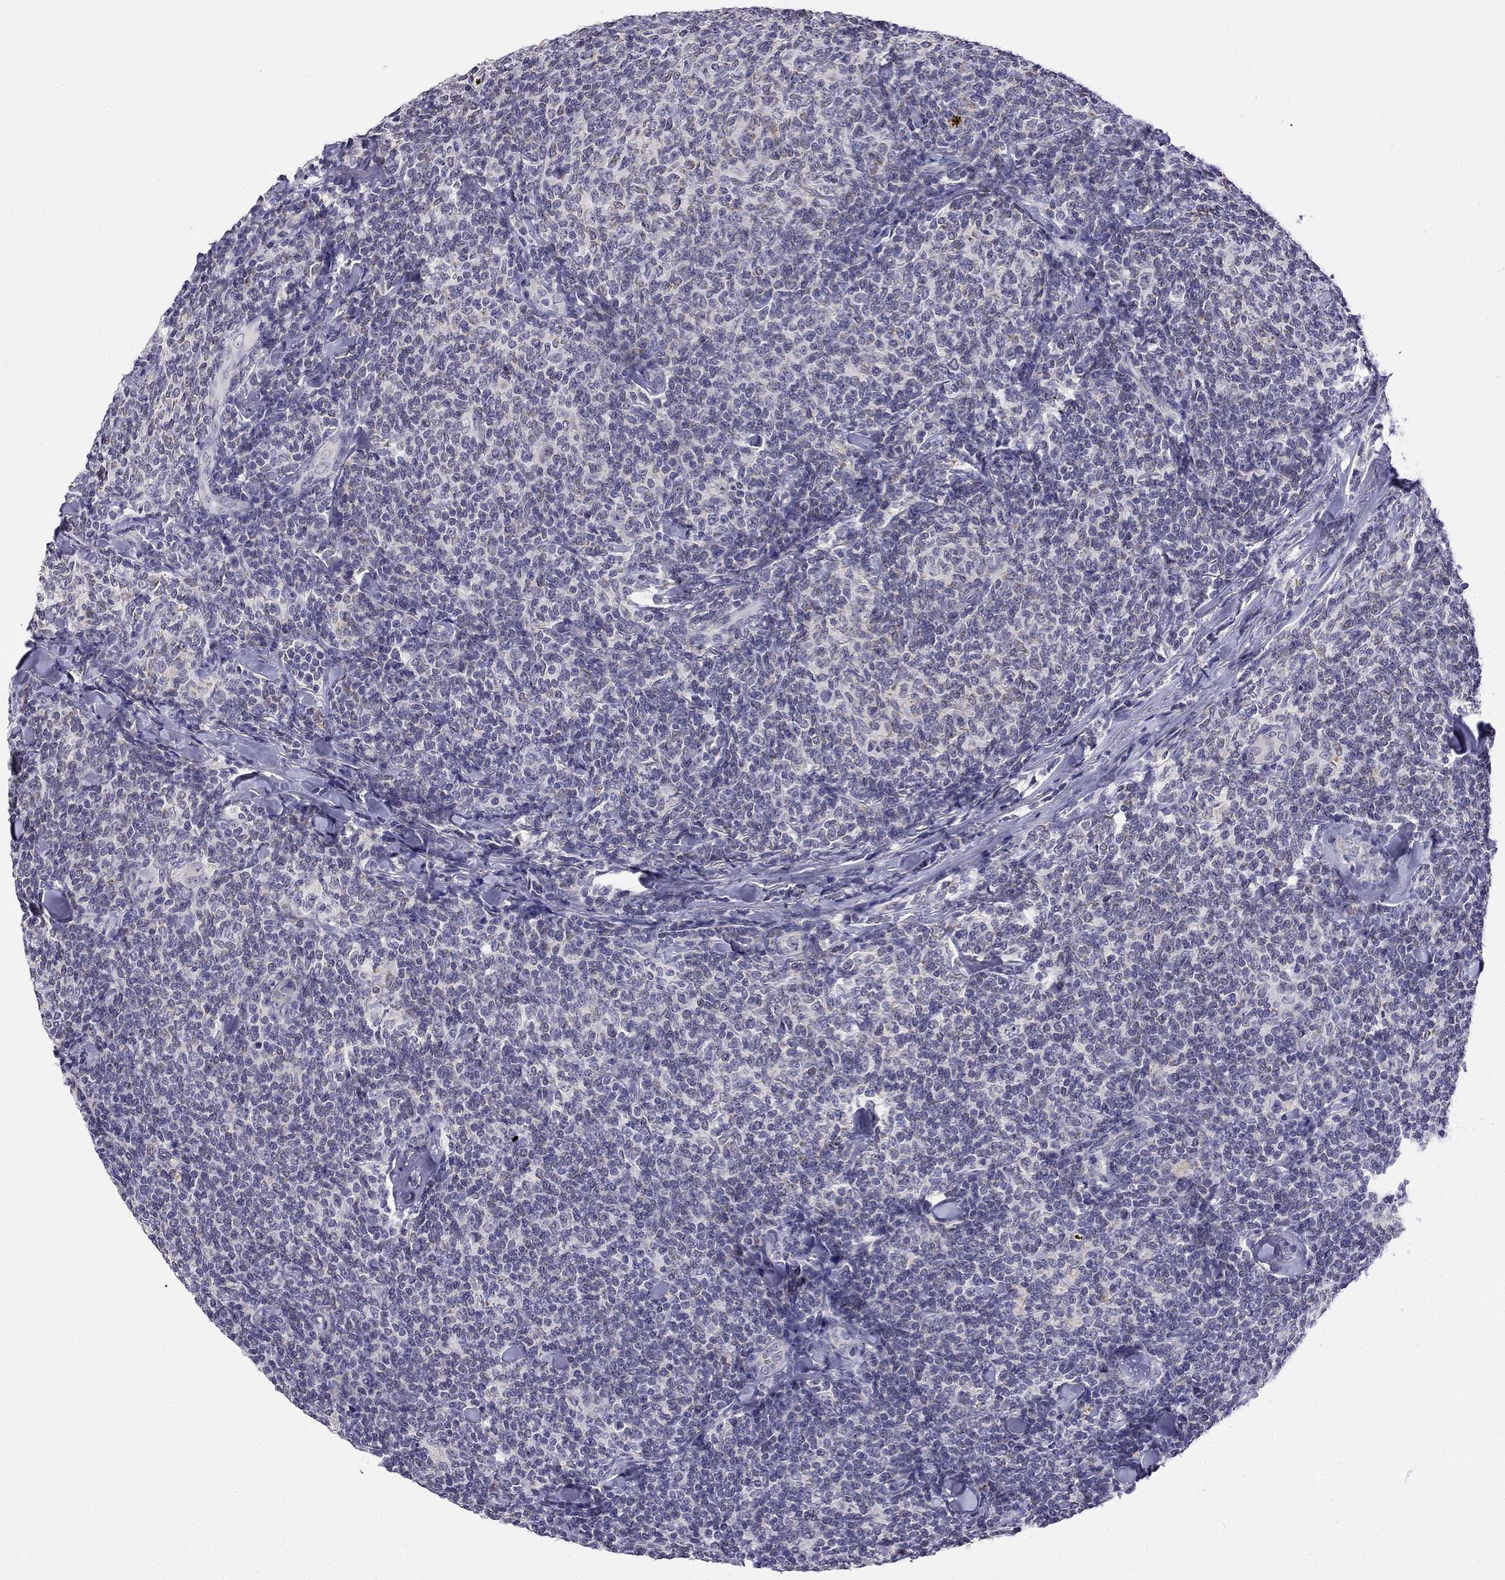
{"staining": {"intensity": "negative", "quantity": "none", "location": "none"}, "tissue": "lymphoma", "cell_type": "Tumor cells", "image_type": "cancer", "snomed": [{"axis": "morphology", "description": "Malignant lymphoma, non-Hodgkin's type, Low grade"}, {"axis": "topography", "description": "Lymph node"}], "caption": "Protein analysis of lymphoma reveals no significant staining in tumor cells.", "gene": "C5orf49", "patient": {"sex": "female", "age": 56}}